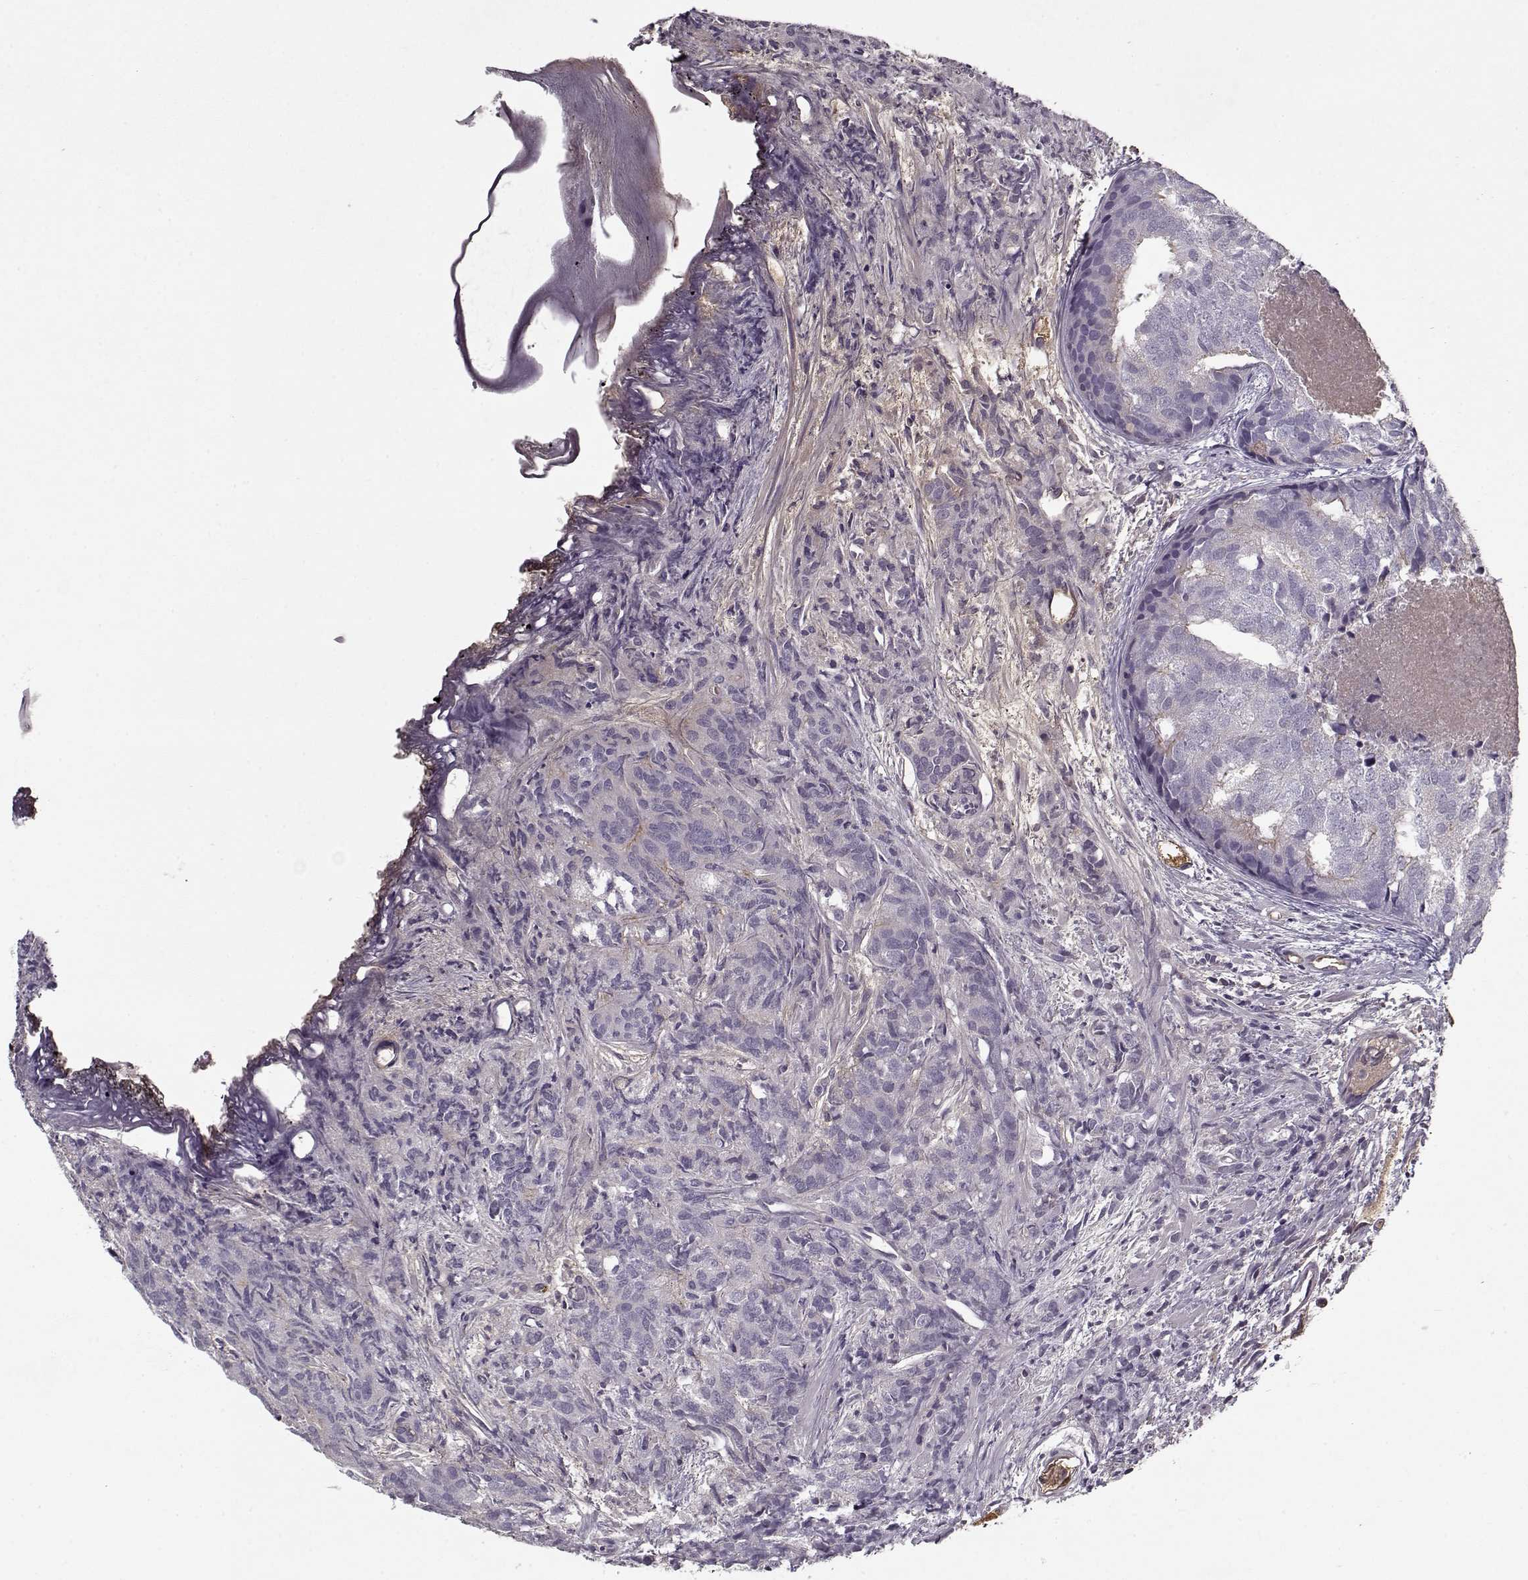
{"staining": {"intensity": "negative", "quantity": "none", "location": "none"}, "tissue": "prostate cancer", "cell_type": "Tumor cells", "image_type": "cancer", "snomed": [{"axis": "morphology", "description": "Adenocarcinoma, High grade"}, {"axis": "topography", "description": "Prostate"}], "caption": "Immunohistochemistry image of neoplastic tissue: human adenocarcinoma (high-grade) (prostate) stained with DAB shows no significant protein staining in tumor cells.", "gene": "AFM", "patient": {"sex": "male", "age": 58}}